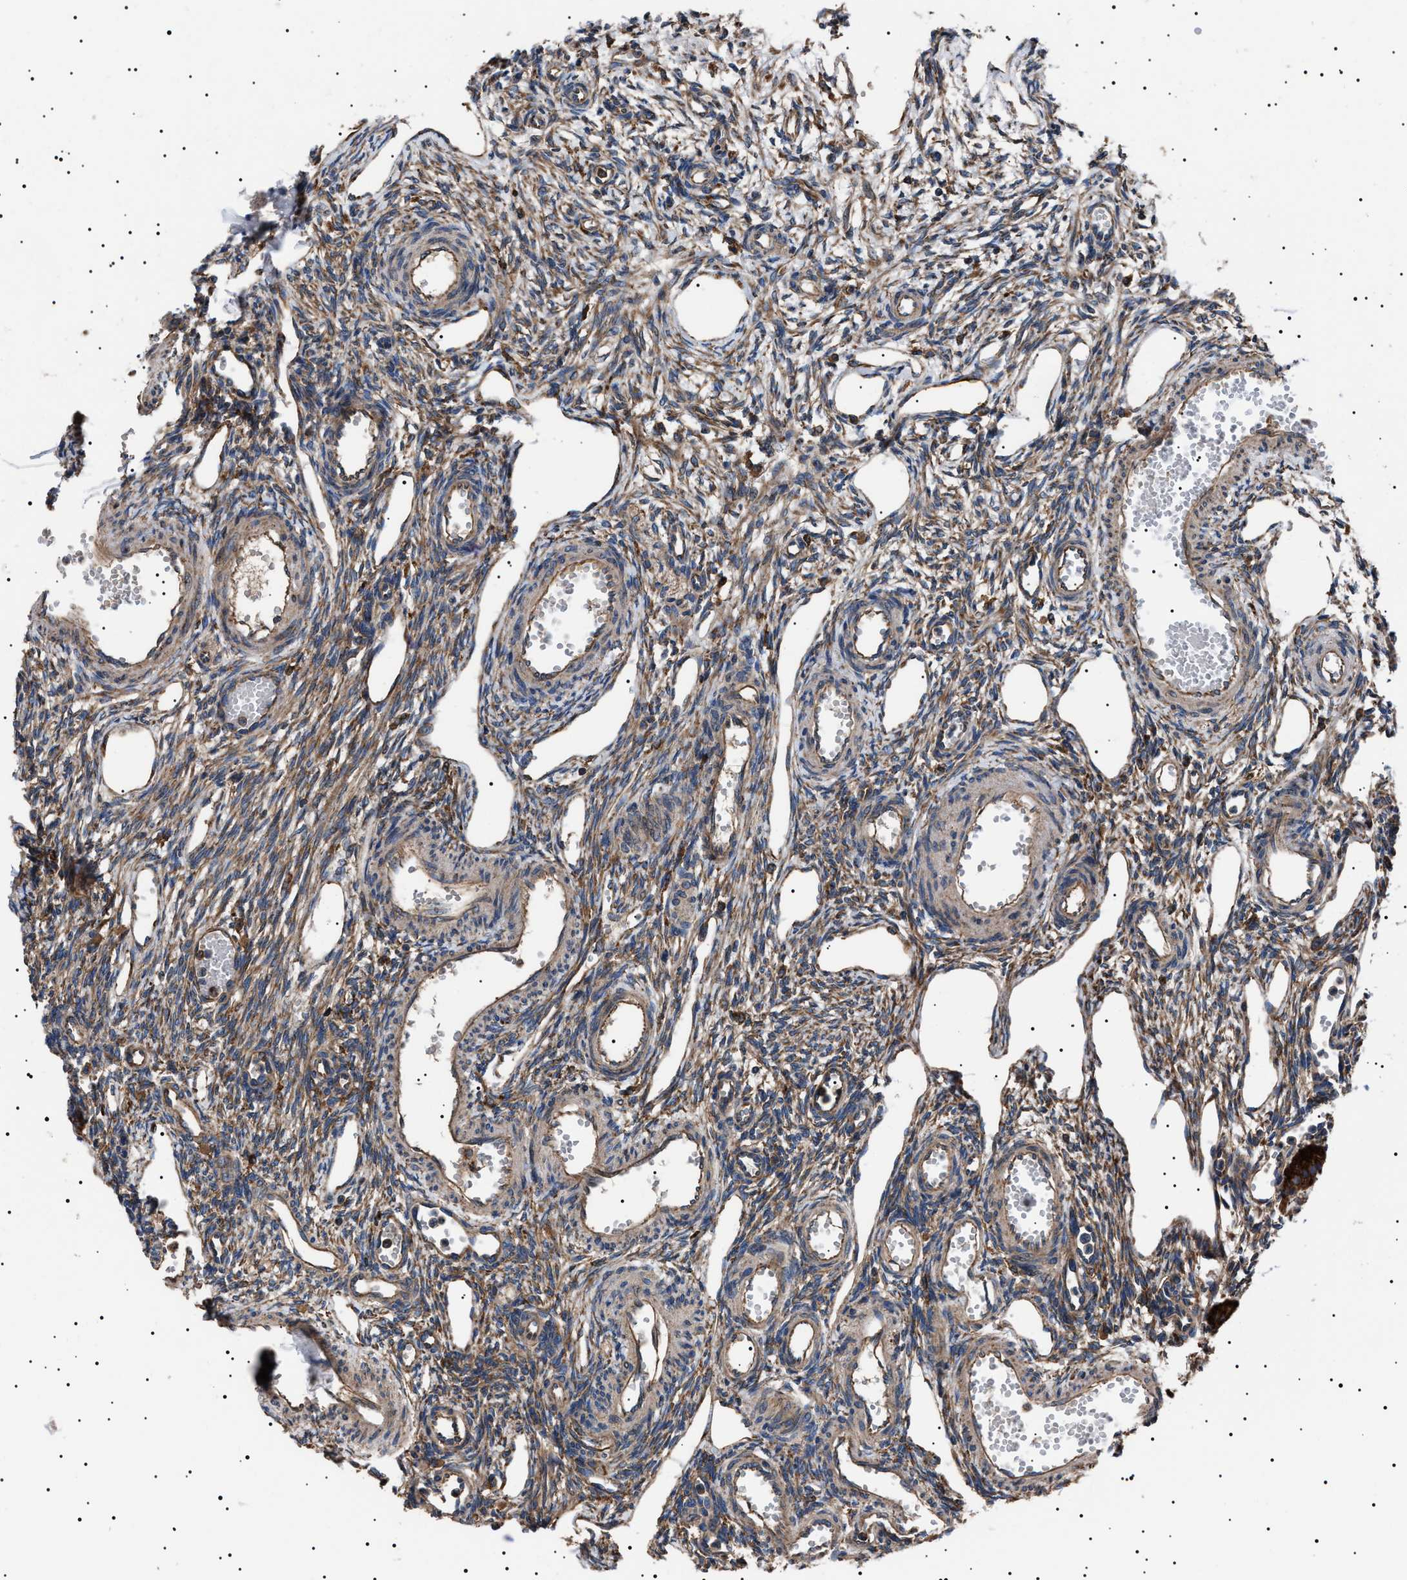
{"staining": {"intensity": "moderate", "quantity": "25%-75%", "location": "cytoplasmic/membranous"}, "tissue": "ovary", "cell_type": "Ovarian stroma cells", "image_type": "normal", "snomed": [{"axis": "morphology", "description": "Normal tissue, NOS"}, {"axis": "topography", "description": "Ovary"}], "caption": "Immunohistochemical staining of normal human ovary displays 25%-75% levels of moderate cytoplasmic/membranous protein positivity in approximately 25%-75% of ovarian stroma cells.", "gene": "TOP1MT", "patient": {"sex": "female", "age": 33}}